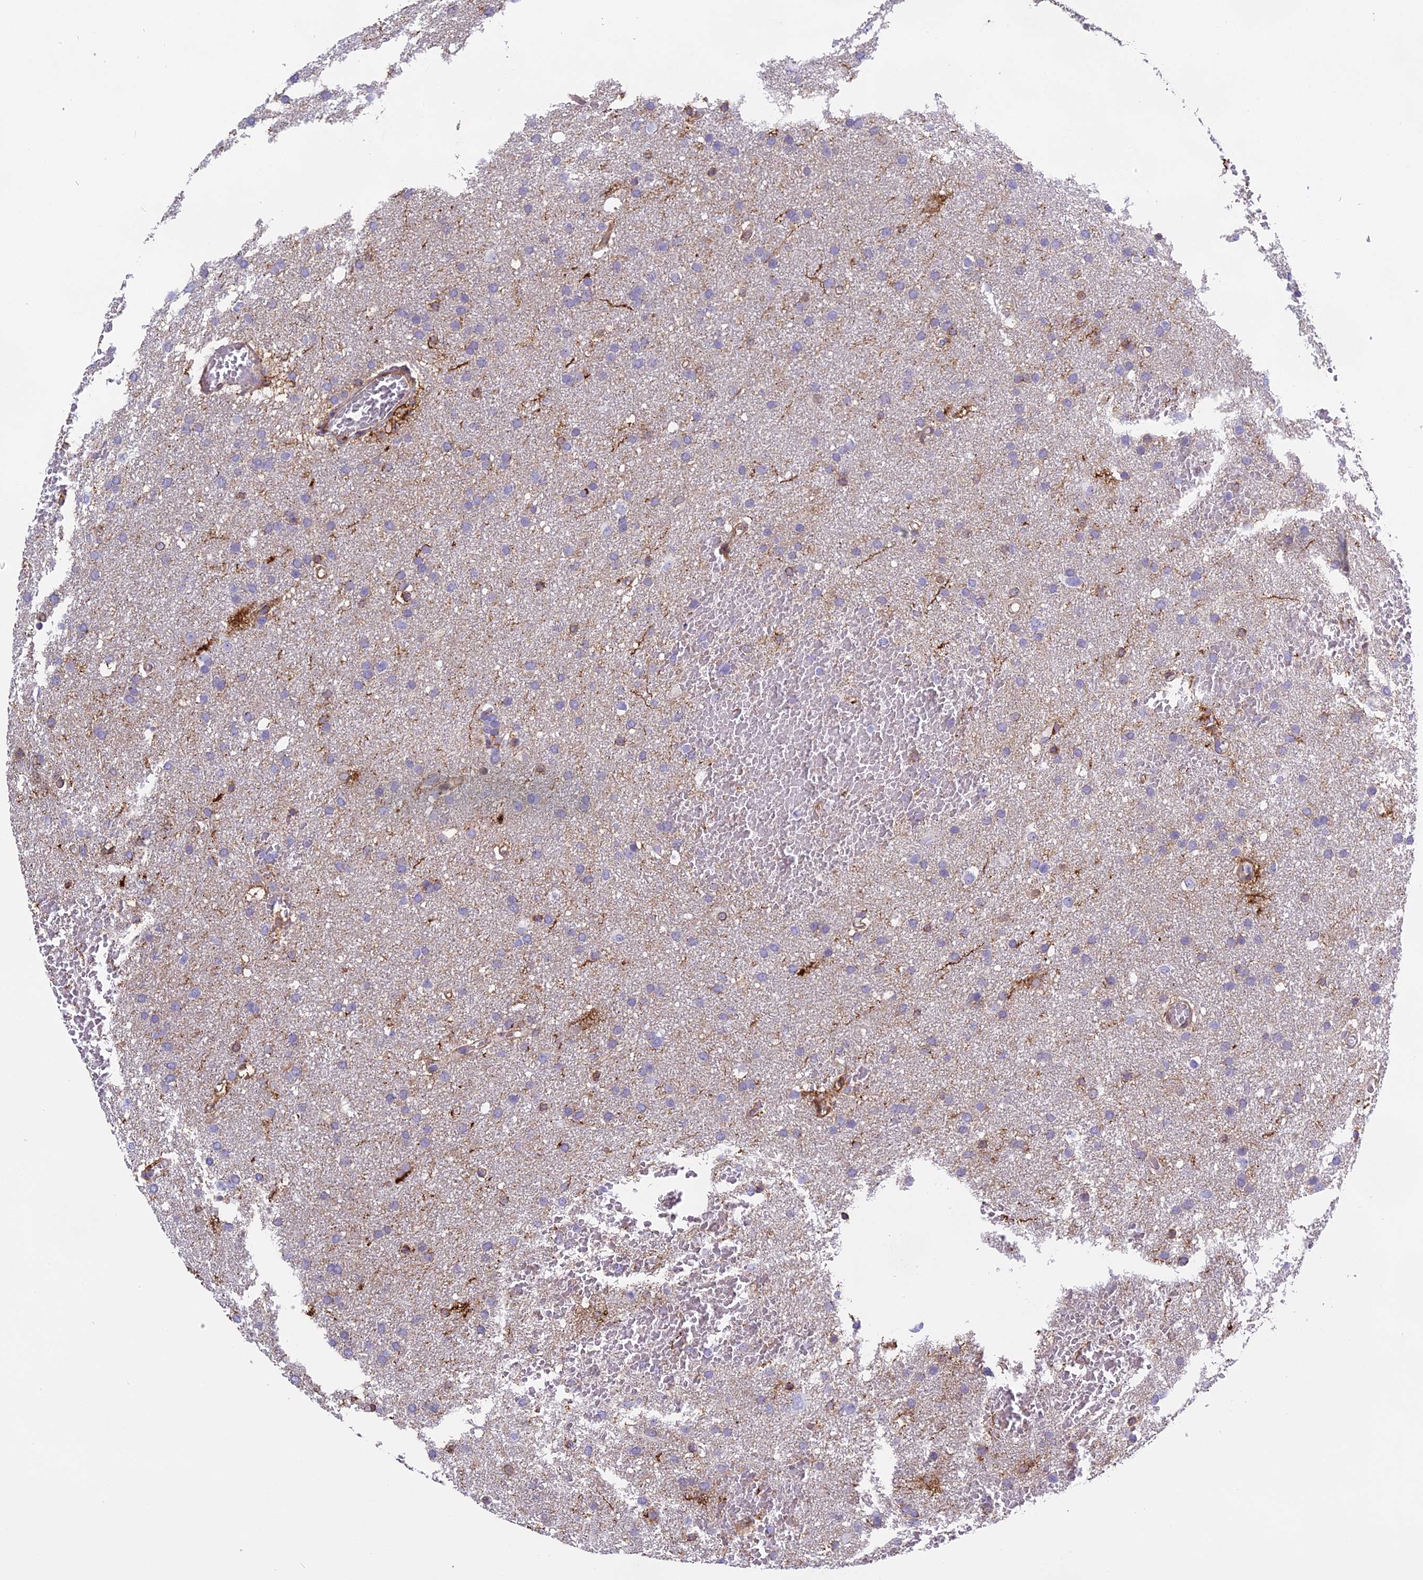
{"staining": {"intensity": "negative", "quantity": "none", "location": "none"}, "tissue": "glioma", "cell_type": "Tumor cells", "image_type": "cancer", "snomed": [{"axis": "morphology", "description": "Glioma, malignant, High grade"}, {"axis": "topography", "description": "Cerebral cortex"}], "caption": "High magnification brightfield microscopy of high-grade glioma (malignant) stained with DAB (3,3'-diaminobenzidine) (brown) and counterstained with hematoxylin (blue): tumor cells show no significant positivity. (DAB immunohistochemistry (IHC), high magnification).", "gene": "TMEM255B", "patient": {"sex": "female", "age": 36}}